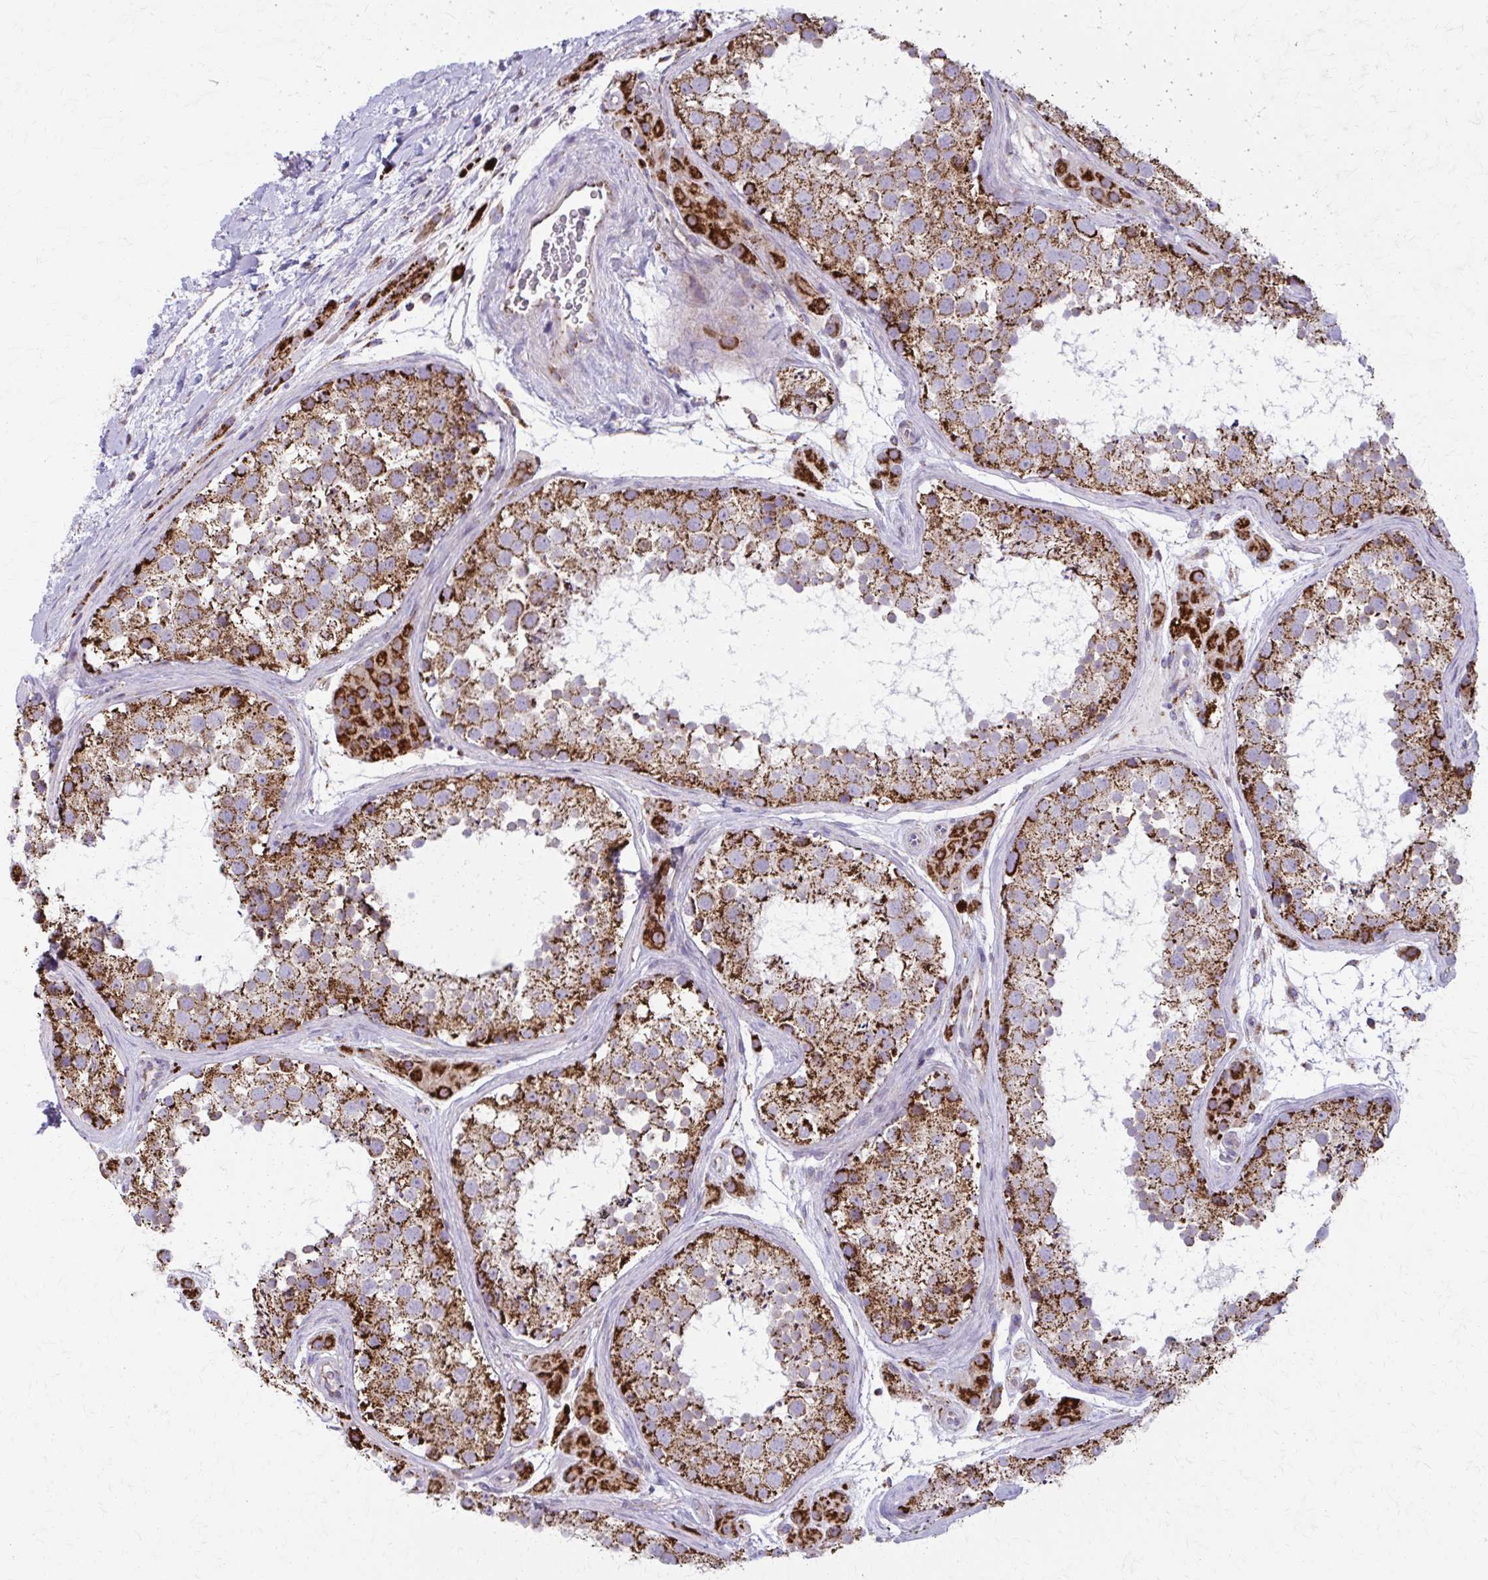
{"staining": {"intensity": "strong", "quantity": ">75%", "location": "cytoplasmic/membranous"}, "tissue": "testis", "cell_type": "Cells in seminiferous ducts", "image_type": "normal", "snomed": [{"axis": "morphology", "description": "Normal tissue, NOS"}, {"axis": "topography", "description": "Testis"}], "caption": "Normal testis demonstrates strong cytoplasmic/membranous staining in approximately >75% of cells in seminiferous ducts The staining was performed using DAB (3,3'-diaminobenzidine), with brown indicating positive protein expression. Nuclei are stained blue with hematoxylin..", "gene": "TVP23A", "patient": {"sex": "male", "age": 41}}